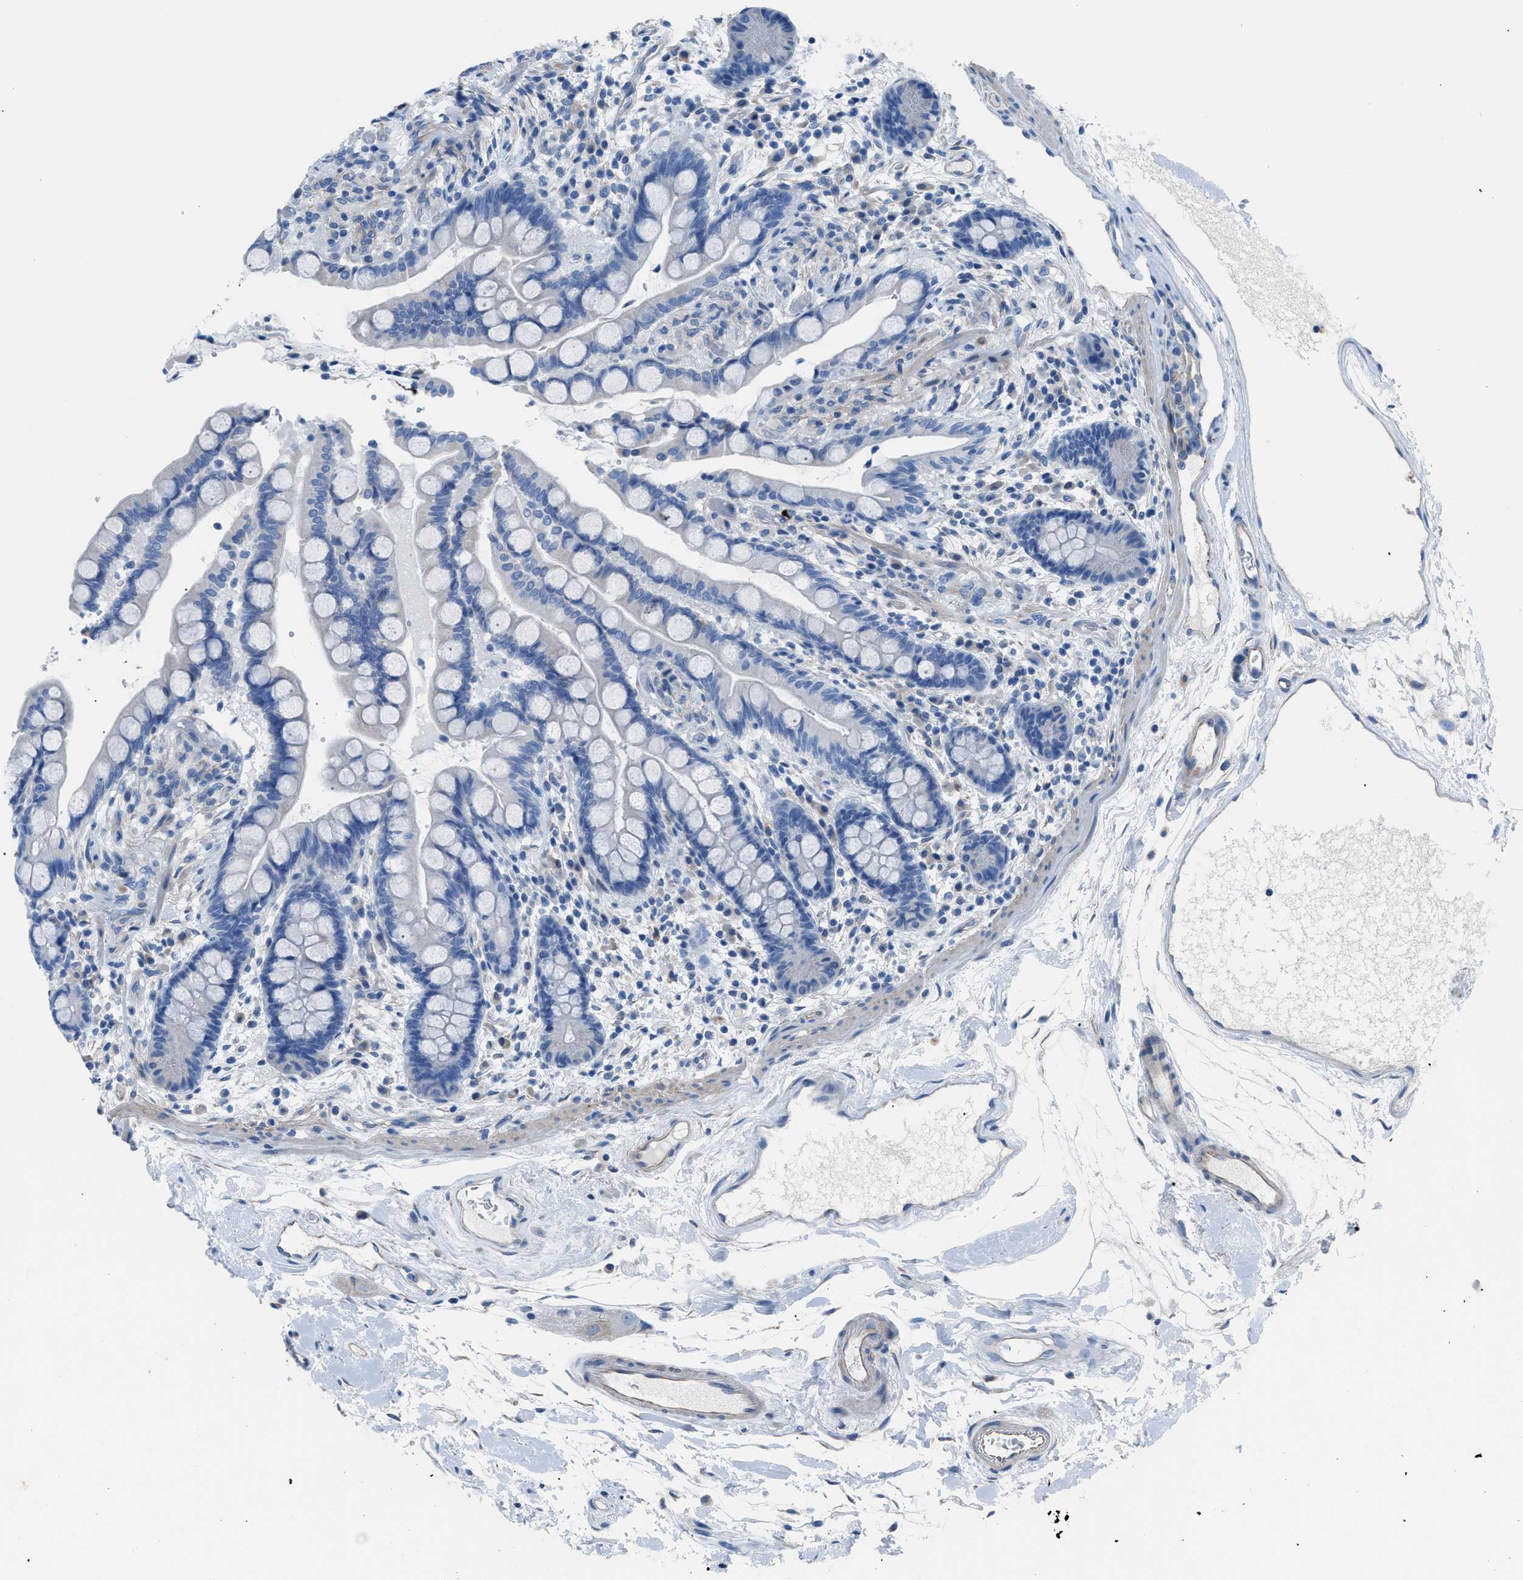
{"staining": {"intensity": "negative", "quantity": "none", "location": "none"}, "tissue": "colon", "cell_type": "Endothelial cells", "image_type": "normal", "snomed": [{"axis": "morphology", "description": "Normal tissue, NOS"}, {"axis": "topography", "description": "Colon"}], "caption": "The photomicrograph exhibits no staining of endothelial cells in benign colon. (Stains: DAB IHC with hematoxylin counter stain, Microscopy: brightfield microscopy at high magnification).", "gene": "ITPR1", "patient": {"sex": "male", "age": 73}}